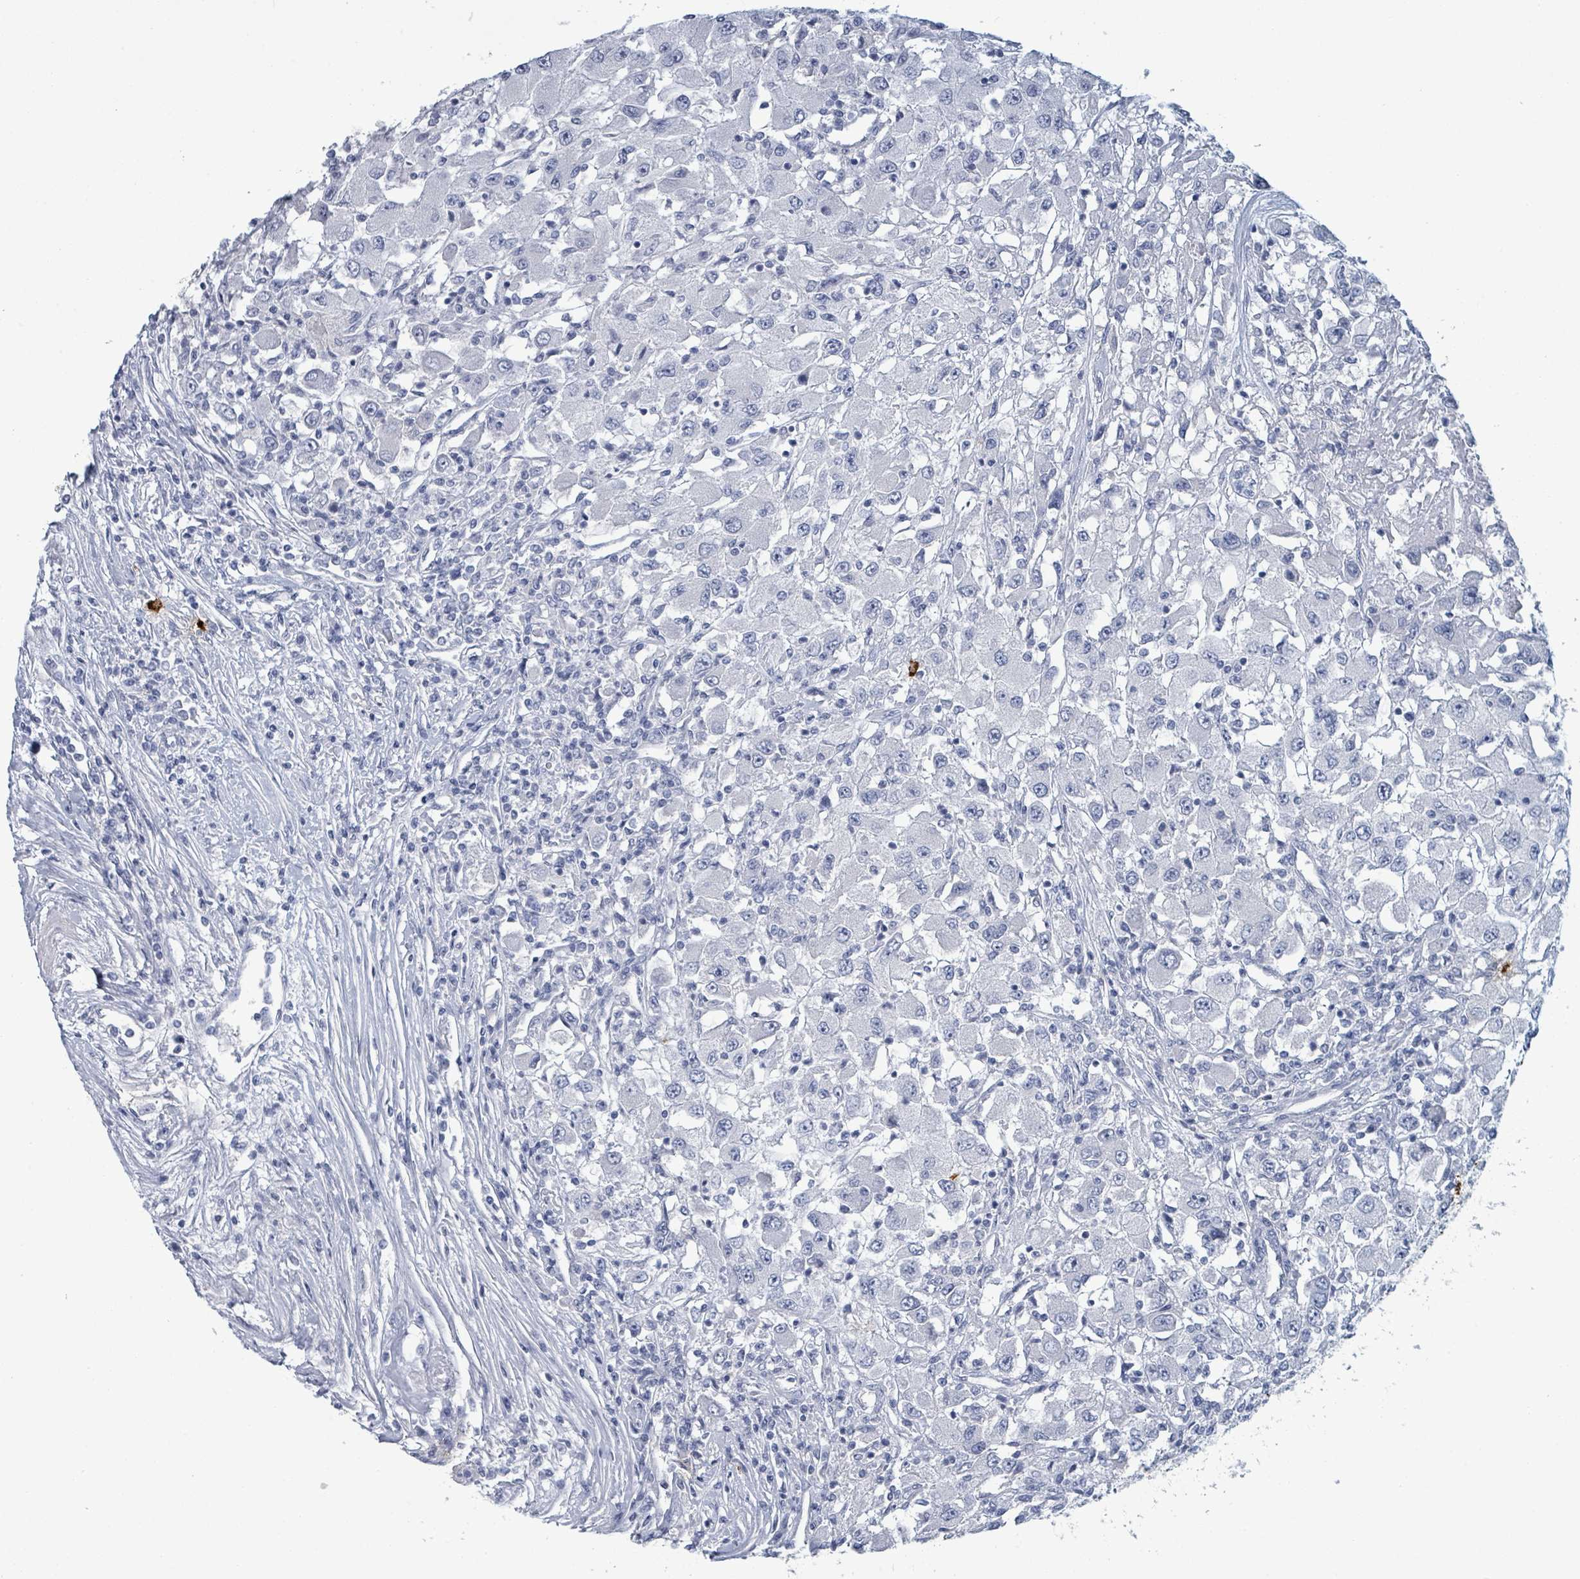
{"staining": {"intensity": "negative", "quantity": "none", "location": "none"}, "tissue": "renal cancer", "cell_type": "Tumor cells", "image_type": "cancer", "snomed": [{"axis": "morphology", "description": "Adenocarcinoma, NOS"}, {"axis": "topography", "description": "Kidney"}], "caption": "Tumor cells show no significant staining in renal cancer.", "gene": "VPS13D", "patient": {"sex": "female", "age": 67}}